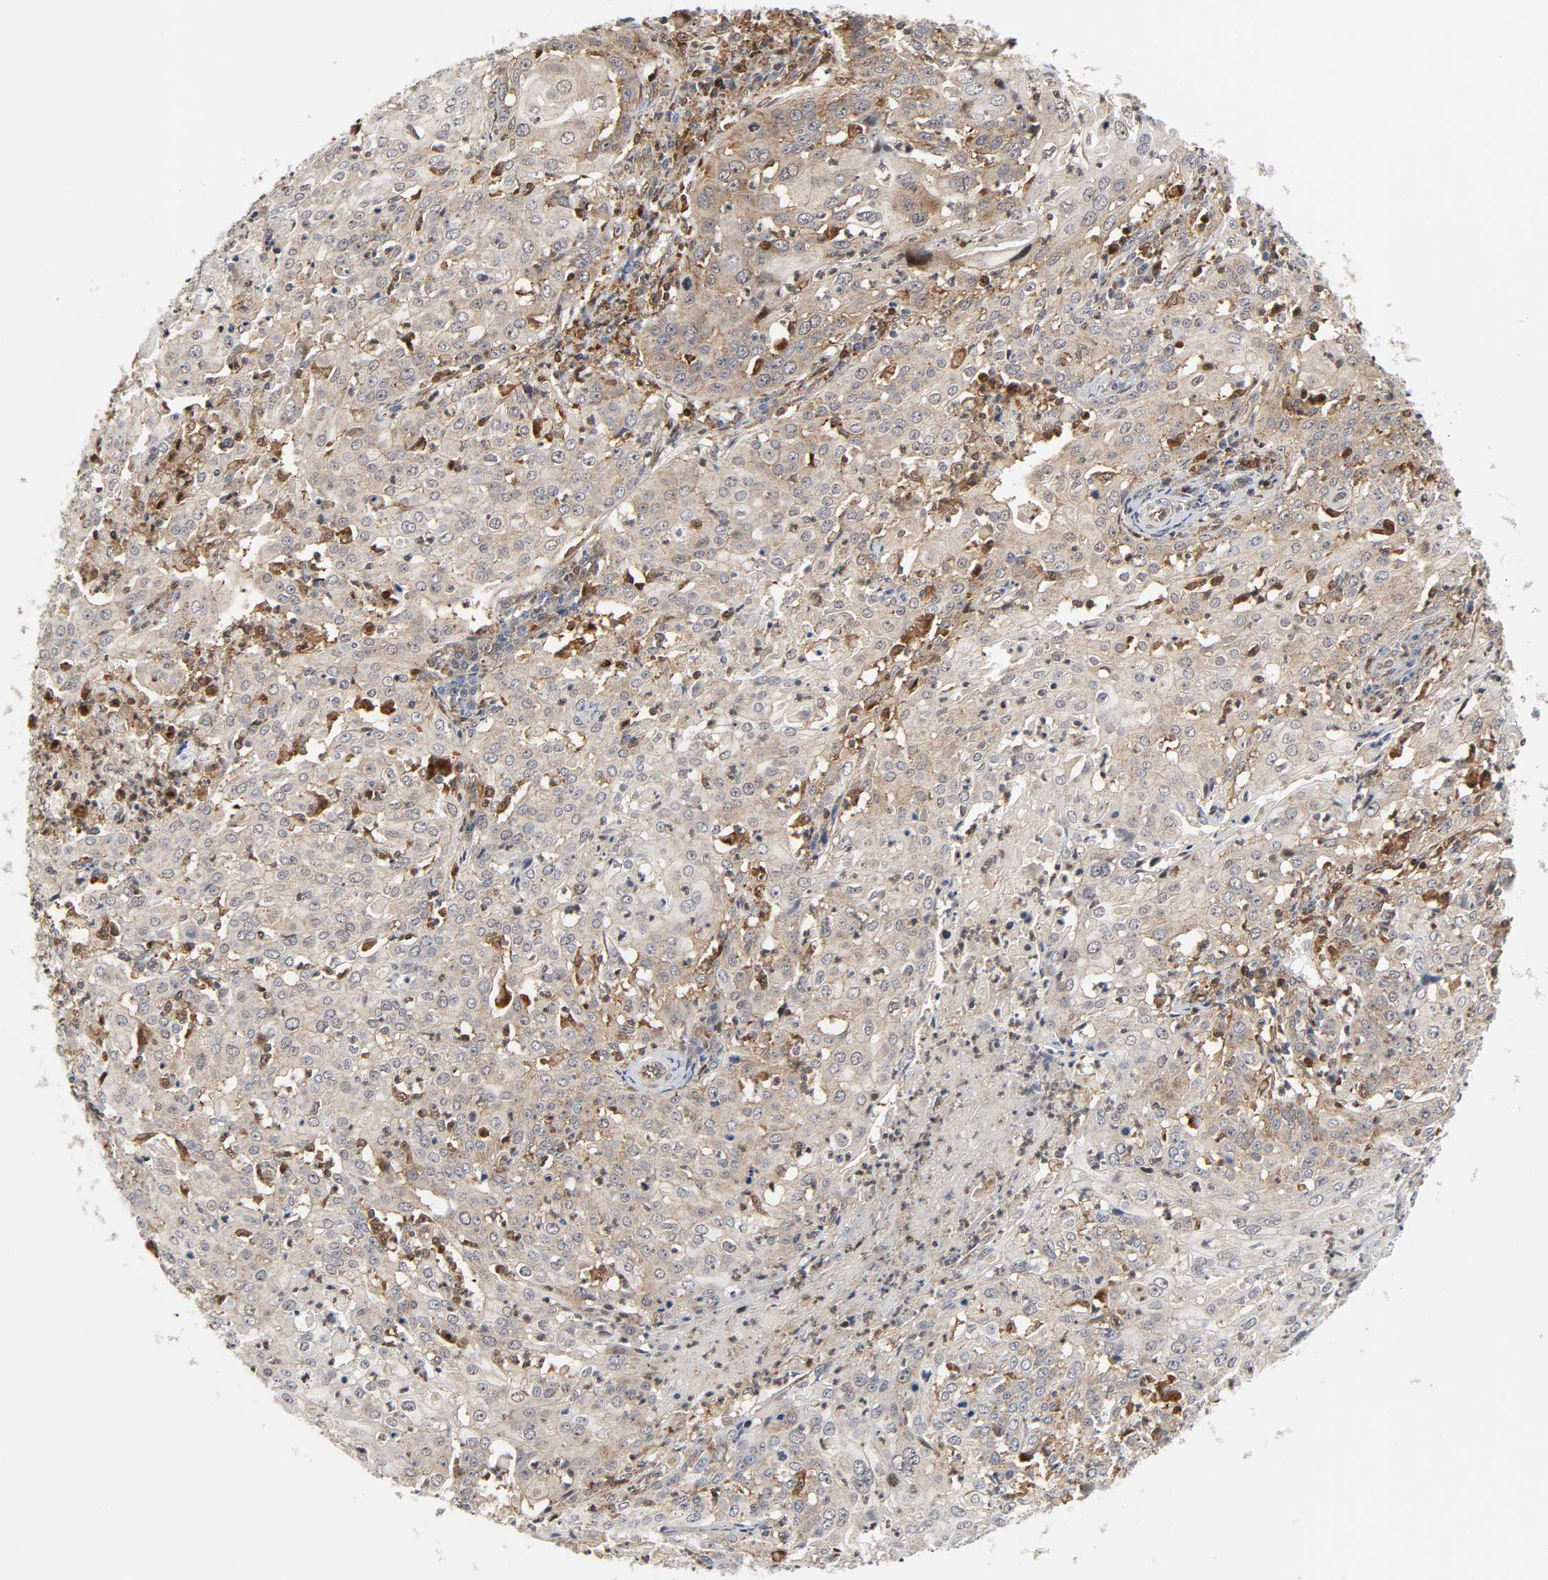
{"staining": {"intensity": "weak", "quantity": "<25%", "location": "cytoplasmic/membranous"}, "tissue": "cervical cancer", "cell_type": "Tumor cells", "image_type": "cancer", "snomed": [{"axis": "morphology", "description": "Squamous cell carcinoma, NOS"}, {"axis": "topography", "description": "Cervix"}], "caption": "Cervical squamous cell carcinoma was stained to show a protein in brown. There is no significant expression in tumor cells. The staining was performed using DAB to visualize the protein expression in brown, while the nuclei were stained in blue with hematoxylin (Magnification: 20x).", "gene": "MAPK1", "patient": {"sex": "female", "age": 39}}